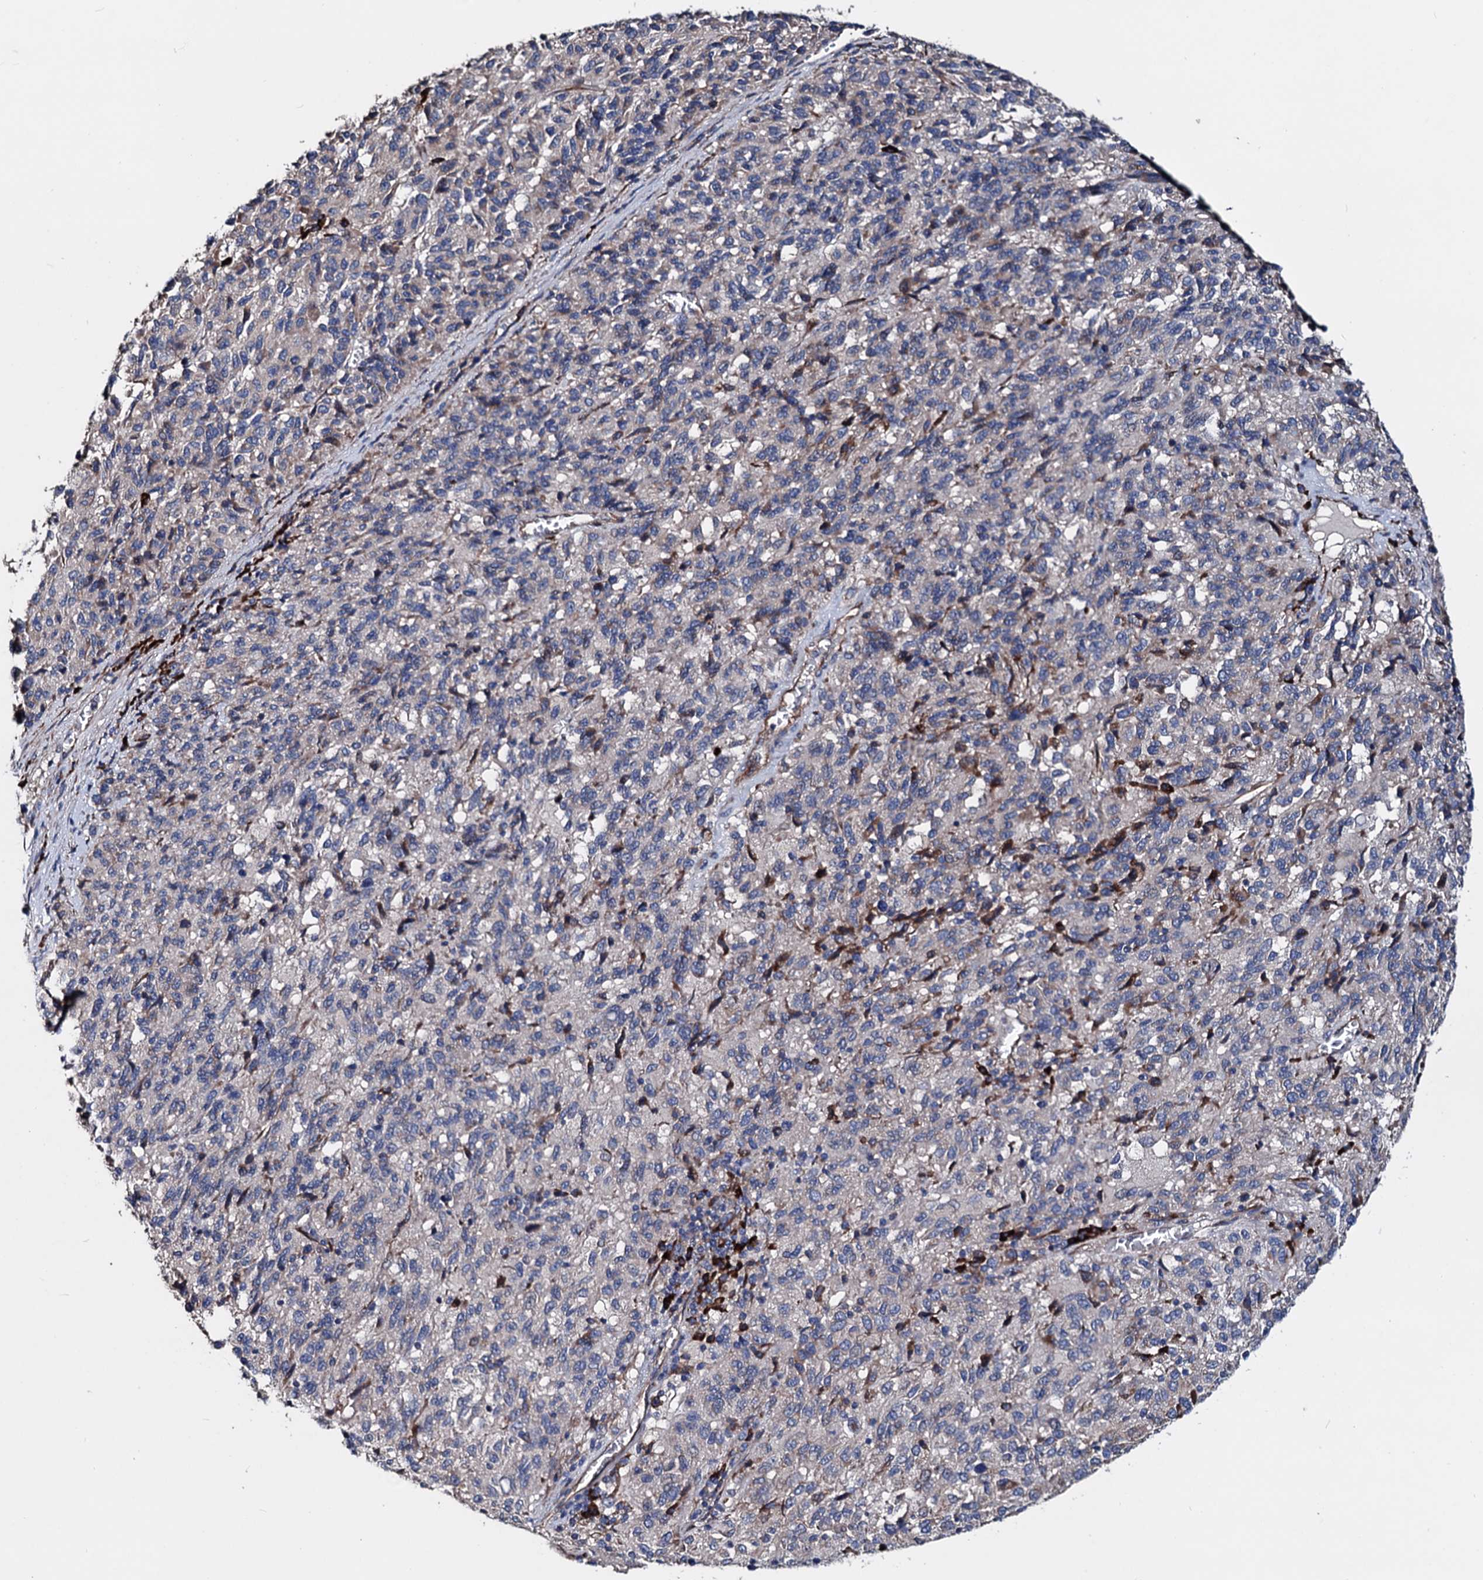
{"staining": {"intensity": "negative", "quantity": "none", "location": "none"}, "tissue": "melanoma", "cell_type": "Tumor cells", "image_type": "cancer", "snomed": [{"axis": "morphology", "description": "Malignant melanoma, Metastatic site"}, {"axis": "topography", "description": "Lung"}], "caption": "Tumor cells are negative for brown protein staining in melanoma.", "gene": "AKAP11", "patient": {"sex": "male", "age": 64}}